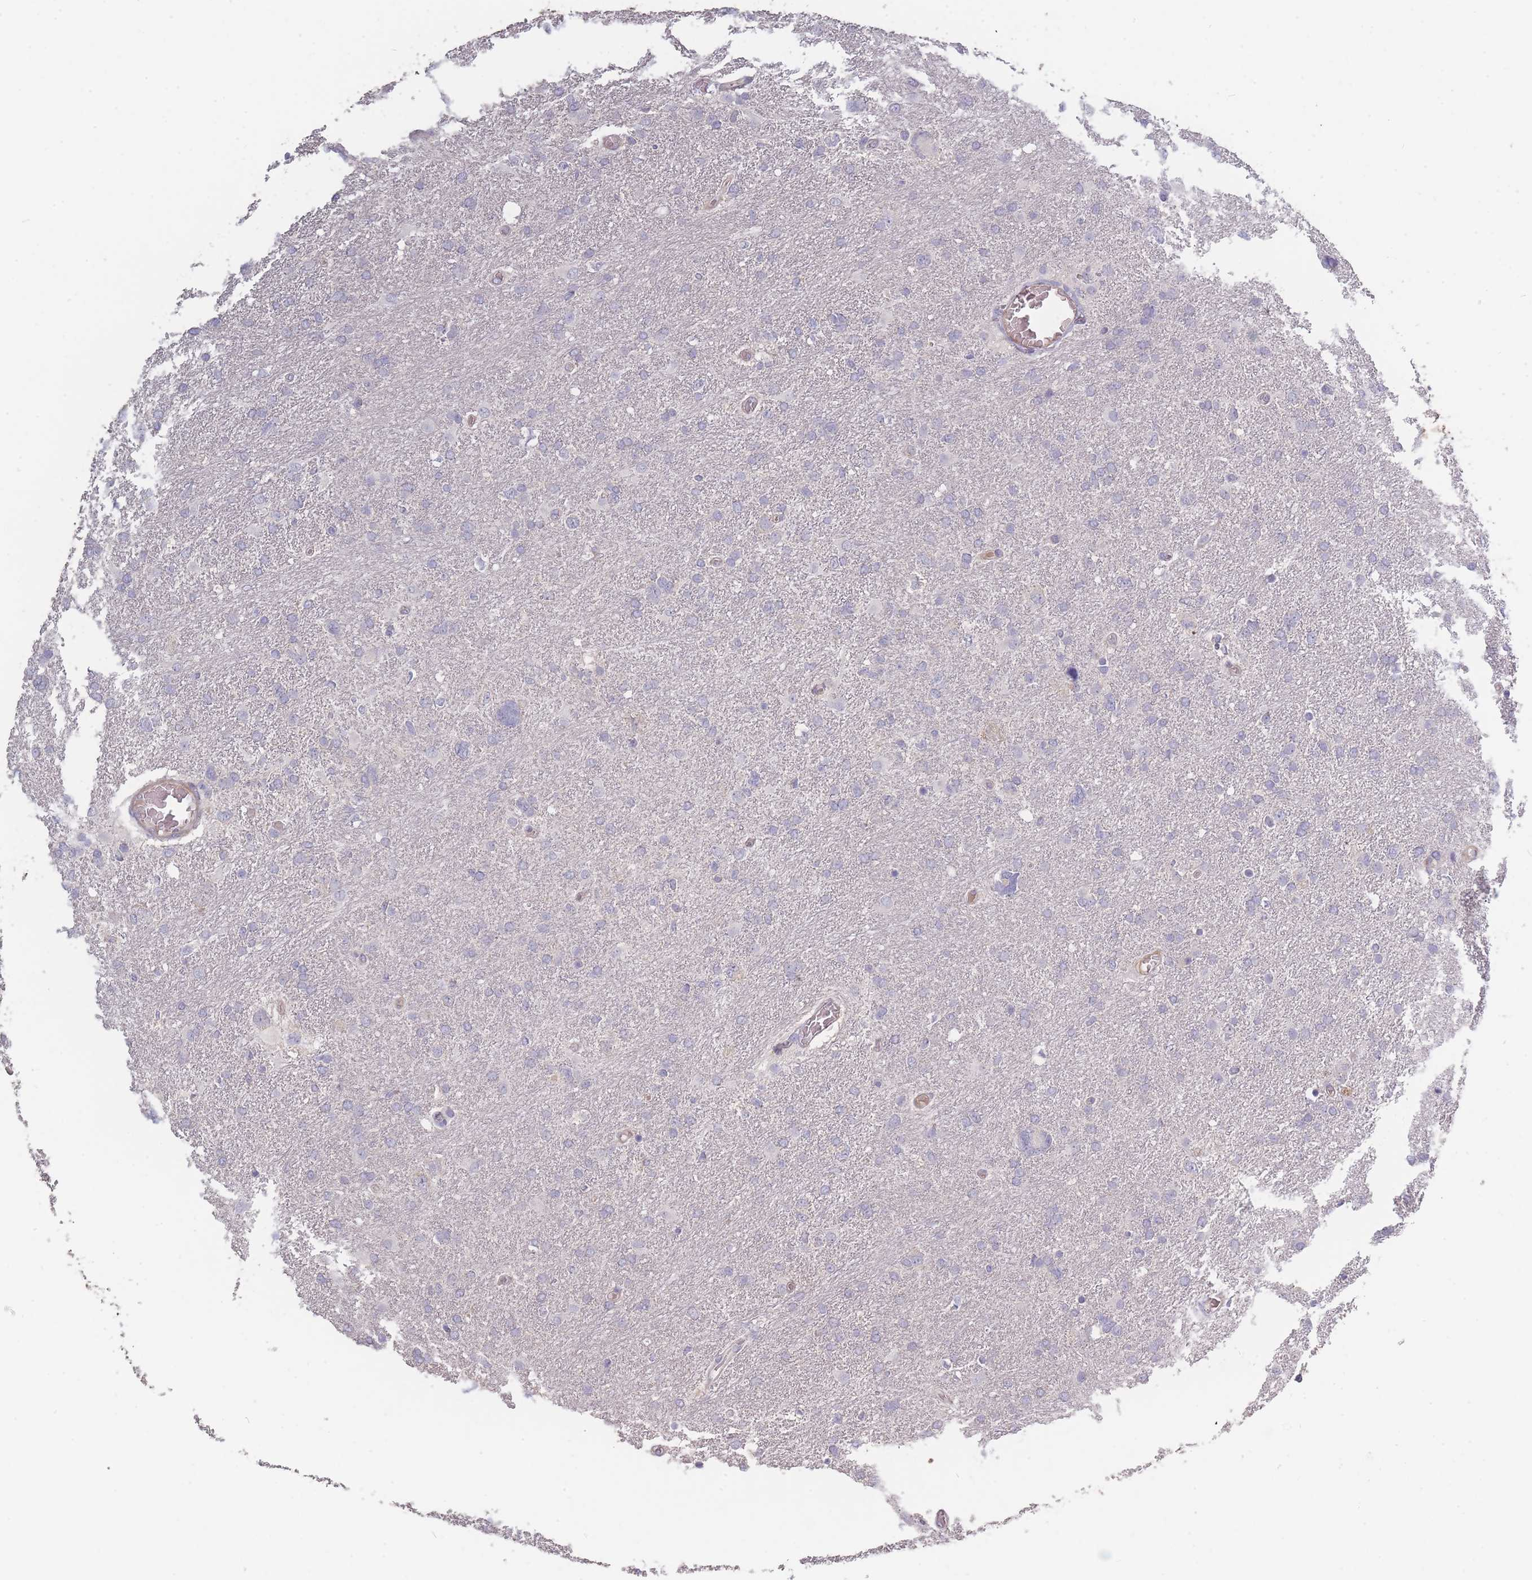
{"staining": {"intensity": "negative", "quantity": "none", "location": "none"}, "tissue": "glioma", "cell_type": "Tumor cells", "image_type": "cancer", "snomed": [{"axis": "morphology", "description": "Glioma, malignant, High grade"}, {"axis": "topography", "description": "Brain"}], "caption": "The image exhibits no staining of tumor cells in high-grade glioma (malignant).", "gene": "BST1", "patient": {"sex": "male", "age": 61}}